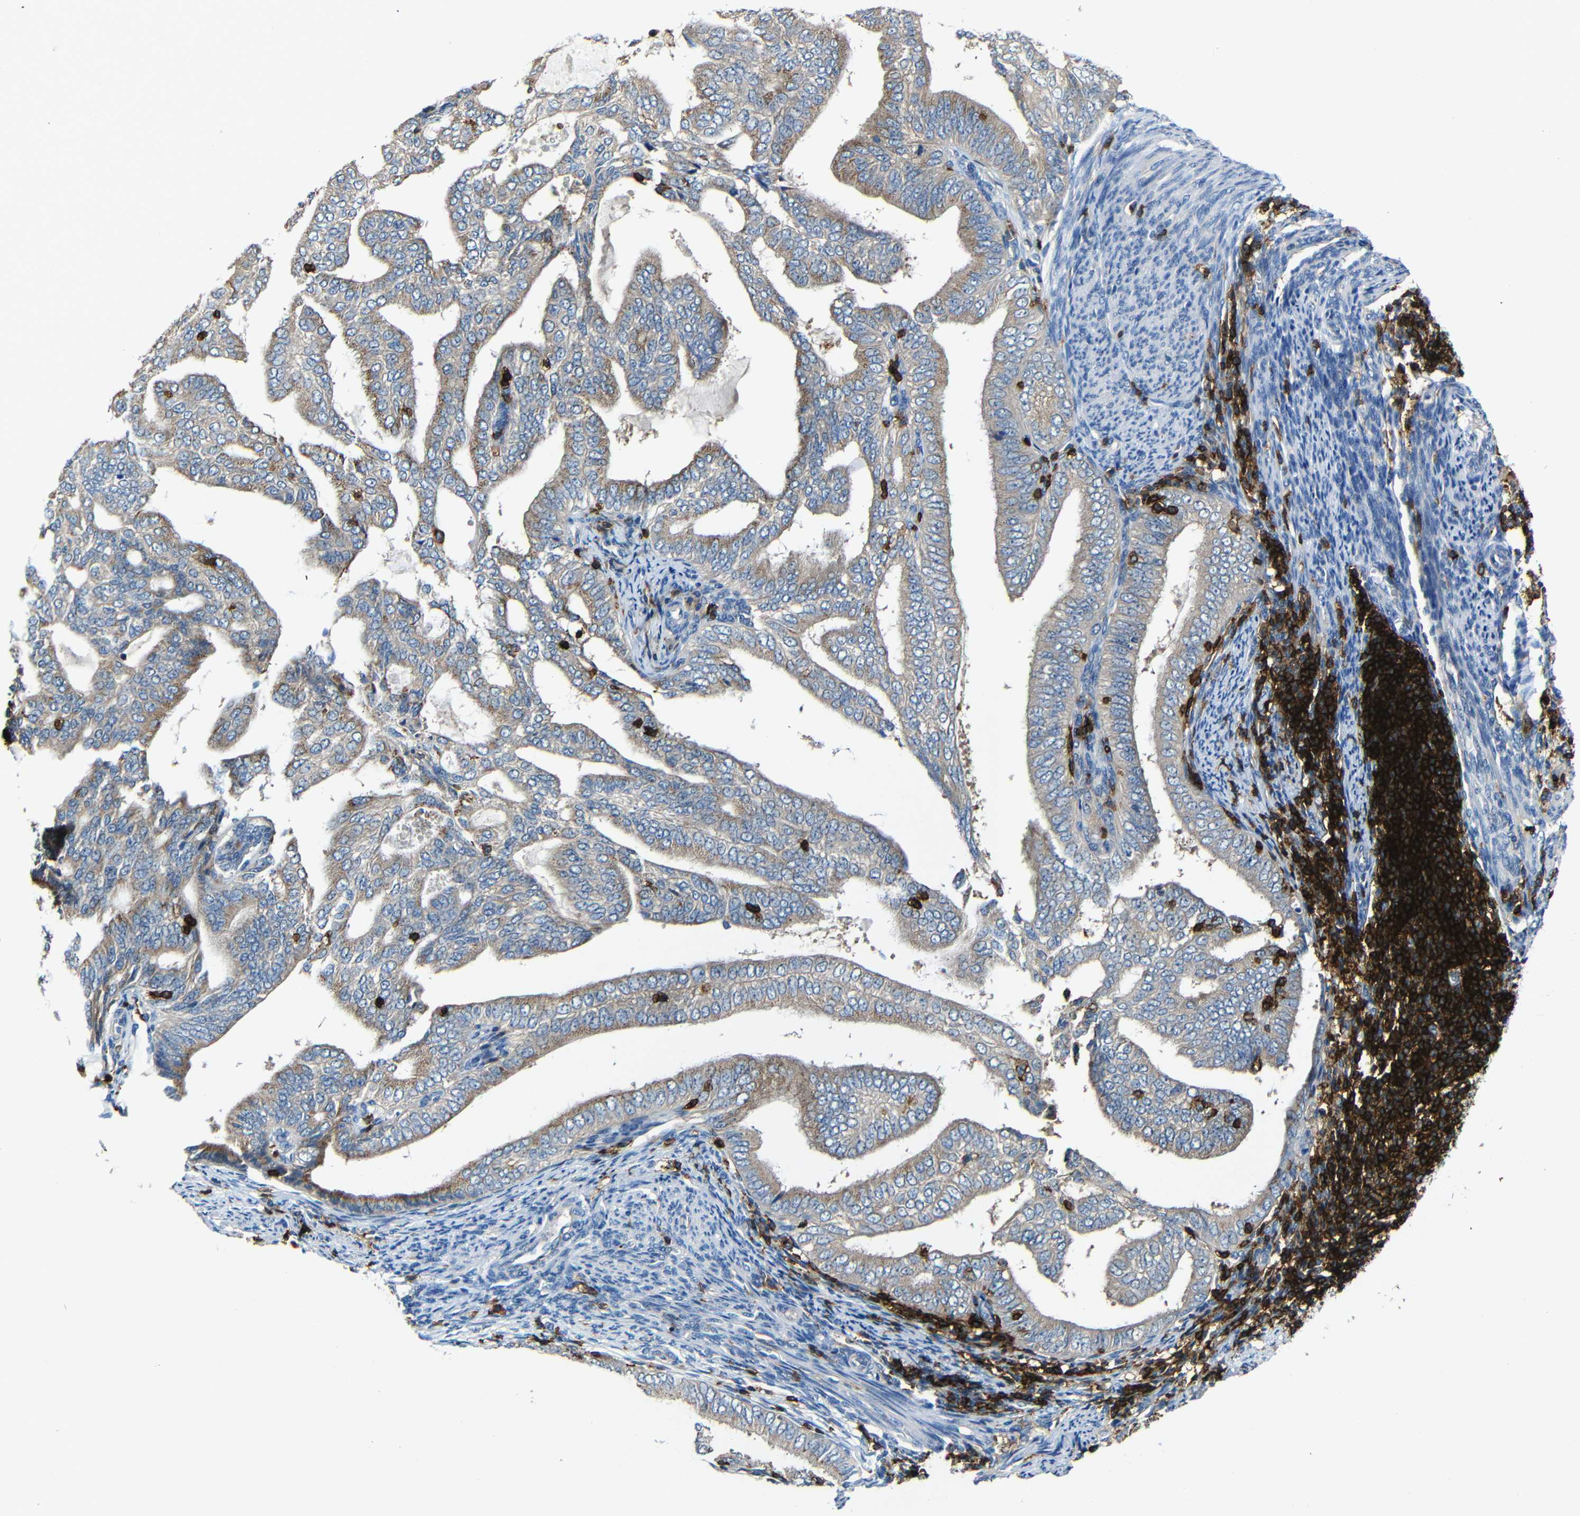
{"staining": {"intensity": "moderate", "quantity": ">75%", "location": "cytoplasmic/membranous"}, "tissue": "endometrial cancer", "cell_type": "Tumor cells", "image_type": "cancer", "snomed": [{"axis": "morphology", "description": "Adenocarcinoma, NOS"}, {"axis": "topography", "description": "Endometrium"}], "caption": "Immunohistochemical staining of adenocarcinoma (endometrial) displays medium levels of moderate cytoplasmic/membranous protein expression in about >75% of tumor cells. (DAB (3,3'-diaminobenzidine) IHC, brown staining for protein, blue staining for nuclei).", "gene": "P2RY12", "patient": {"sex": "female", "age": 58}}